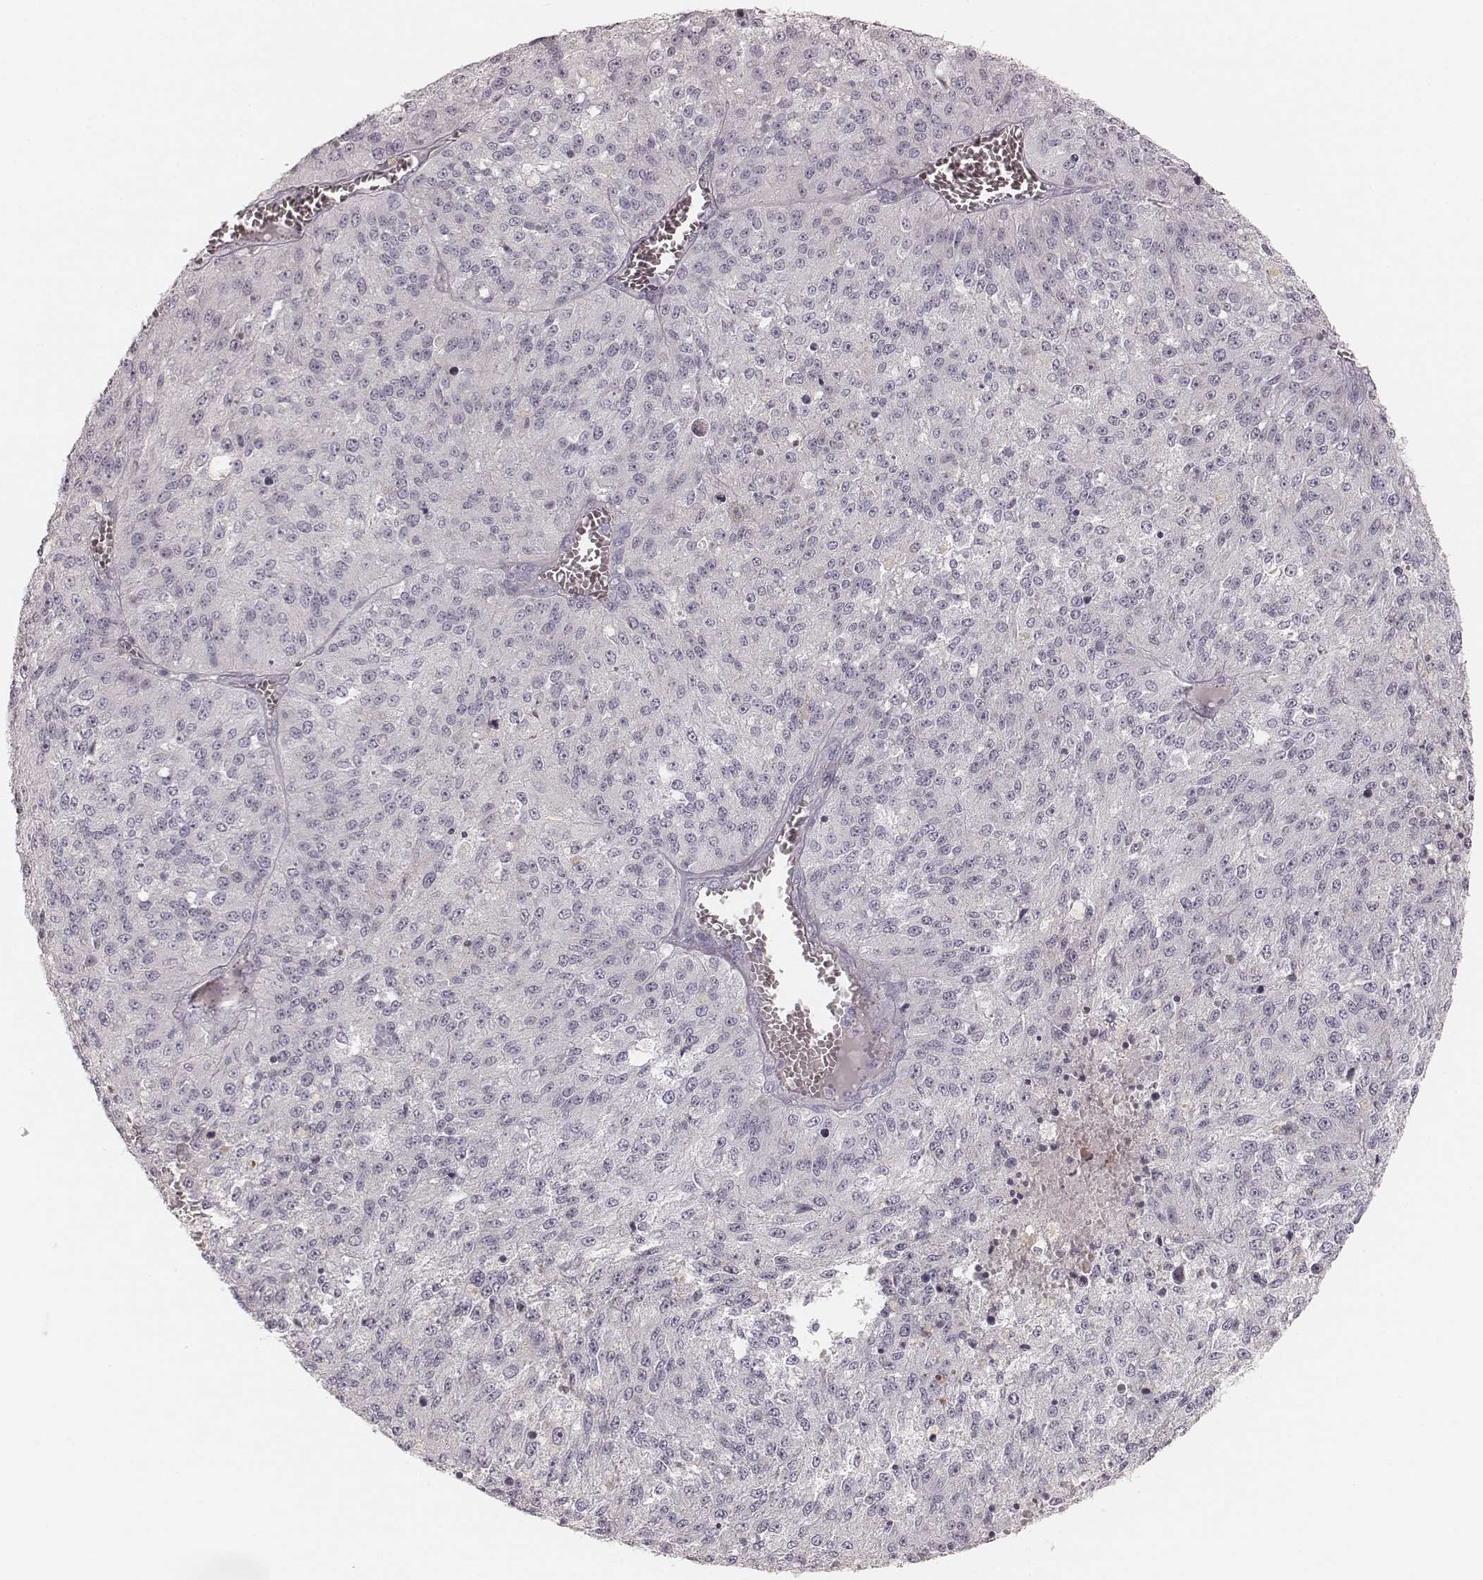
{"staining": {"intensity": "negative", "quantity": "none", "location": "none"}, "tissue": "melanoma", "cell_type": "Tumor cells", "image_type": "cancer", "snomed": [{"axis": "morphology", "description": "Malignant melanoma, Metastatic site"}, {"axis": "topography", "description": "Lymph node"}], "caption": "DAB (3,3'-diaminobenzidine) immunohistochemical staining of human malignant melanoma (metastatic site) displays no significant positivity in tumor cells.", "gene": "SPATA24", "patient": {"sex": "female", "age": 64}}